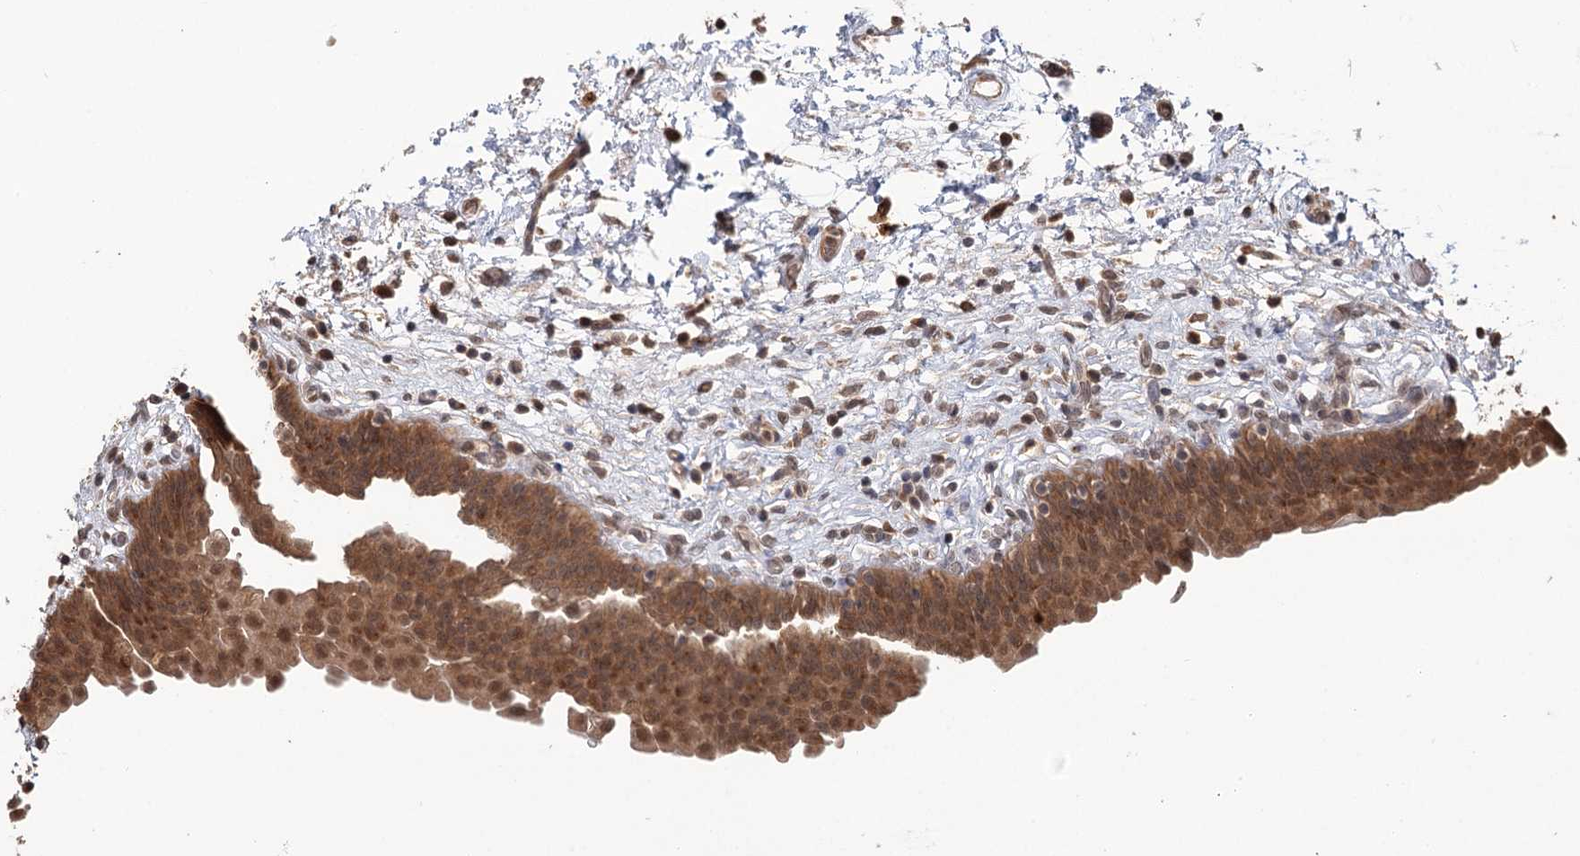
{"staining": {"intensity": "moderate", "quantity": ">75%", "location": "cytoplasmic/membranous,nuclear"}, "tissue": "urinary bladder", "cell_type": "Urothelial cells", "image_type": "normal", "snomed": [{"axis": "morphology", "description": "Normal tissue, NOS"}, {"axis": "topography", "description": "Urinary bladder"}], "caption": "Benign urinary bladder exhibits moderate cytoplasmic/membranous,nuclear staining in approximately >75% of urothelial cells The protein of interest is stained brown, and the nuclei are stained in blue (DAB IHC with brightfield microscopy, high magnification)..", "gene": "N6AMT1", "patient": {"sex": "male", "age": 83}}